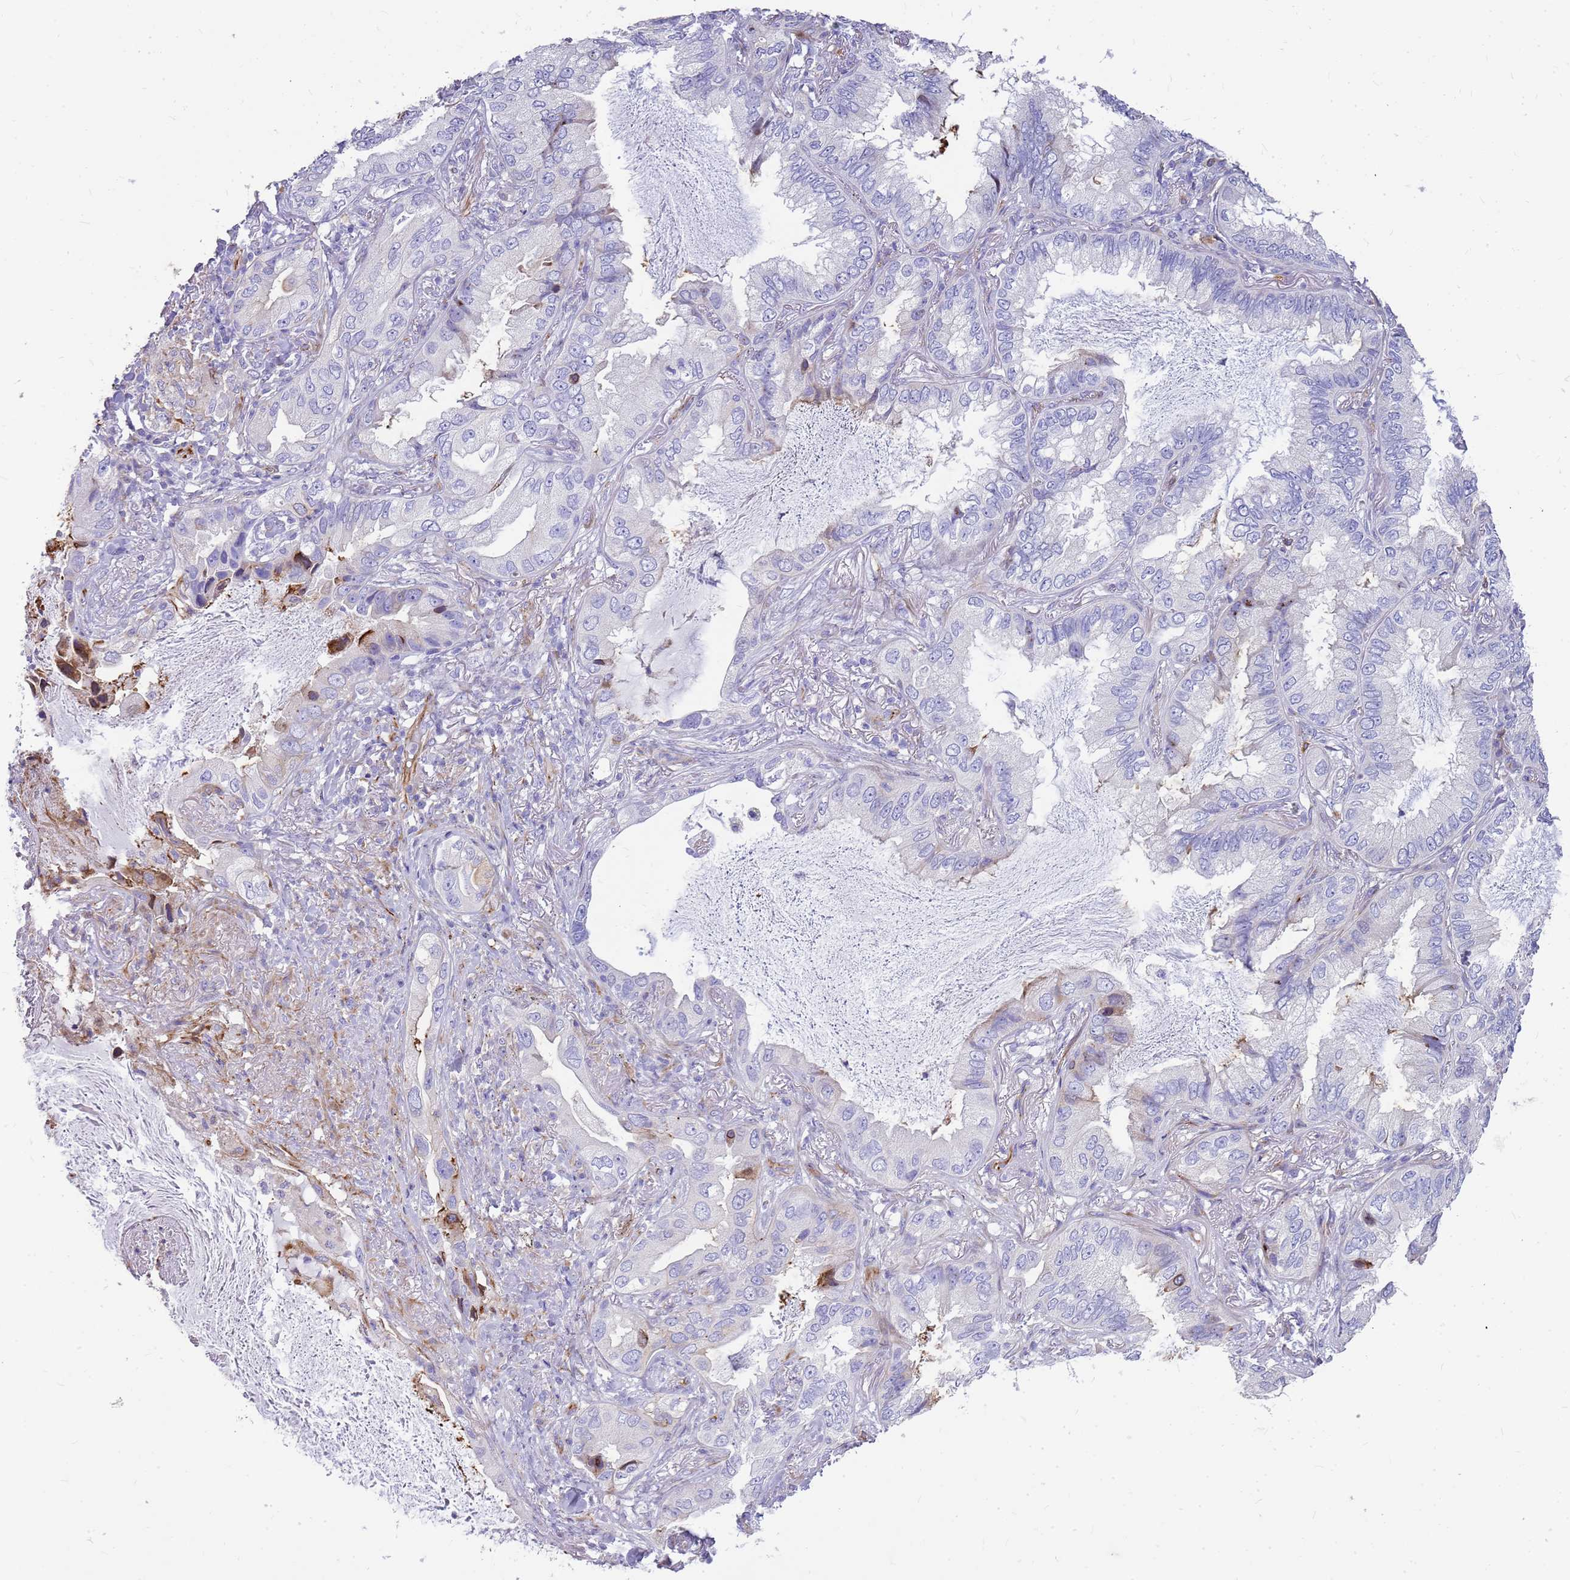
{"staining": {"intensity": "negative", "quantity": "none", "location": "none"}, "tissue": "lung cancer", "cell_type": "Tumor cells", "image_type": "cancer", "snomed": [{"axis": "morphology", "description": "Adenocarcinoma, NOS"}, {"axis": "topography", "description": "Lung"}], "caption": "Lung cancer was stained to show a protein in brown. There is no significant staining in tumor cells.", "gene": "ZDHHC1", "patient": {"sex": "female", "age": 69}}